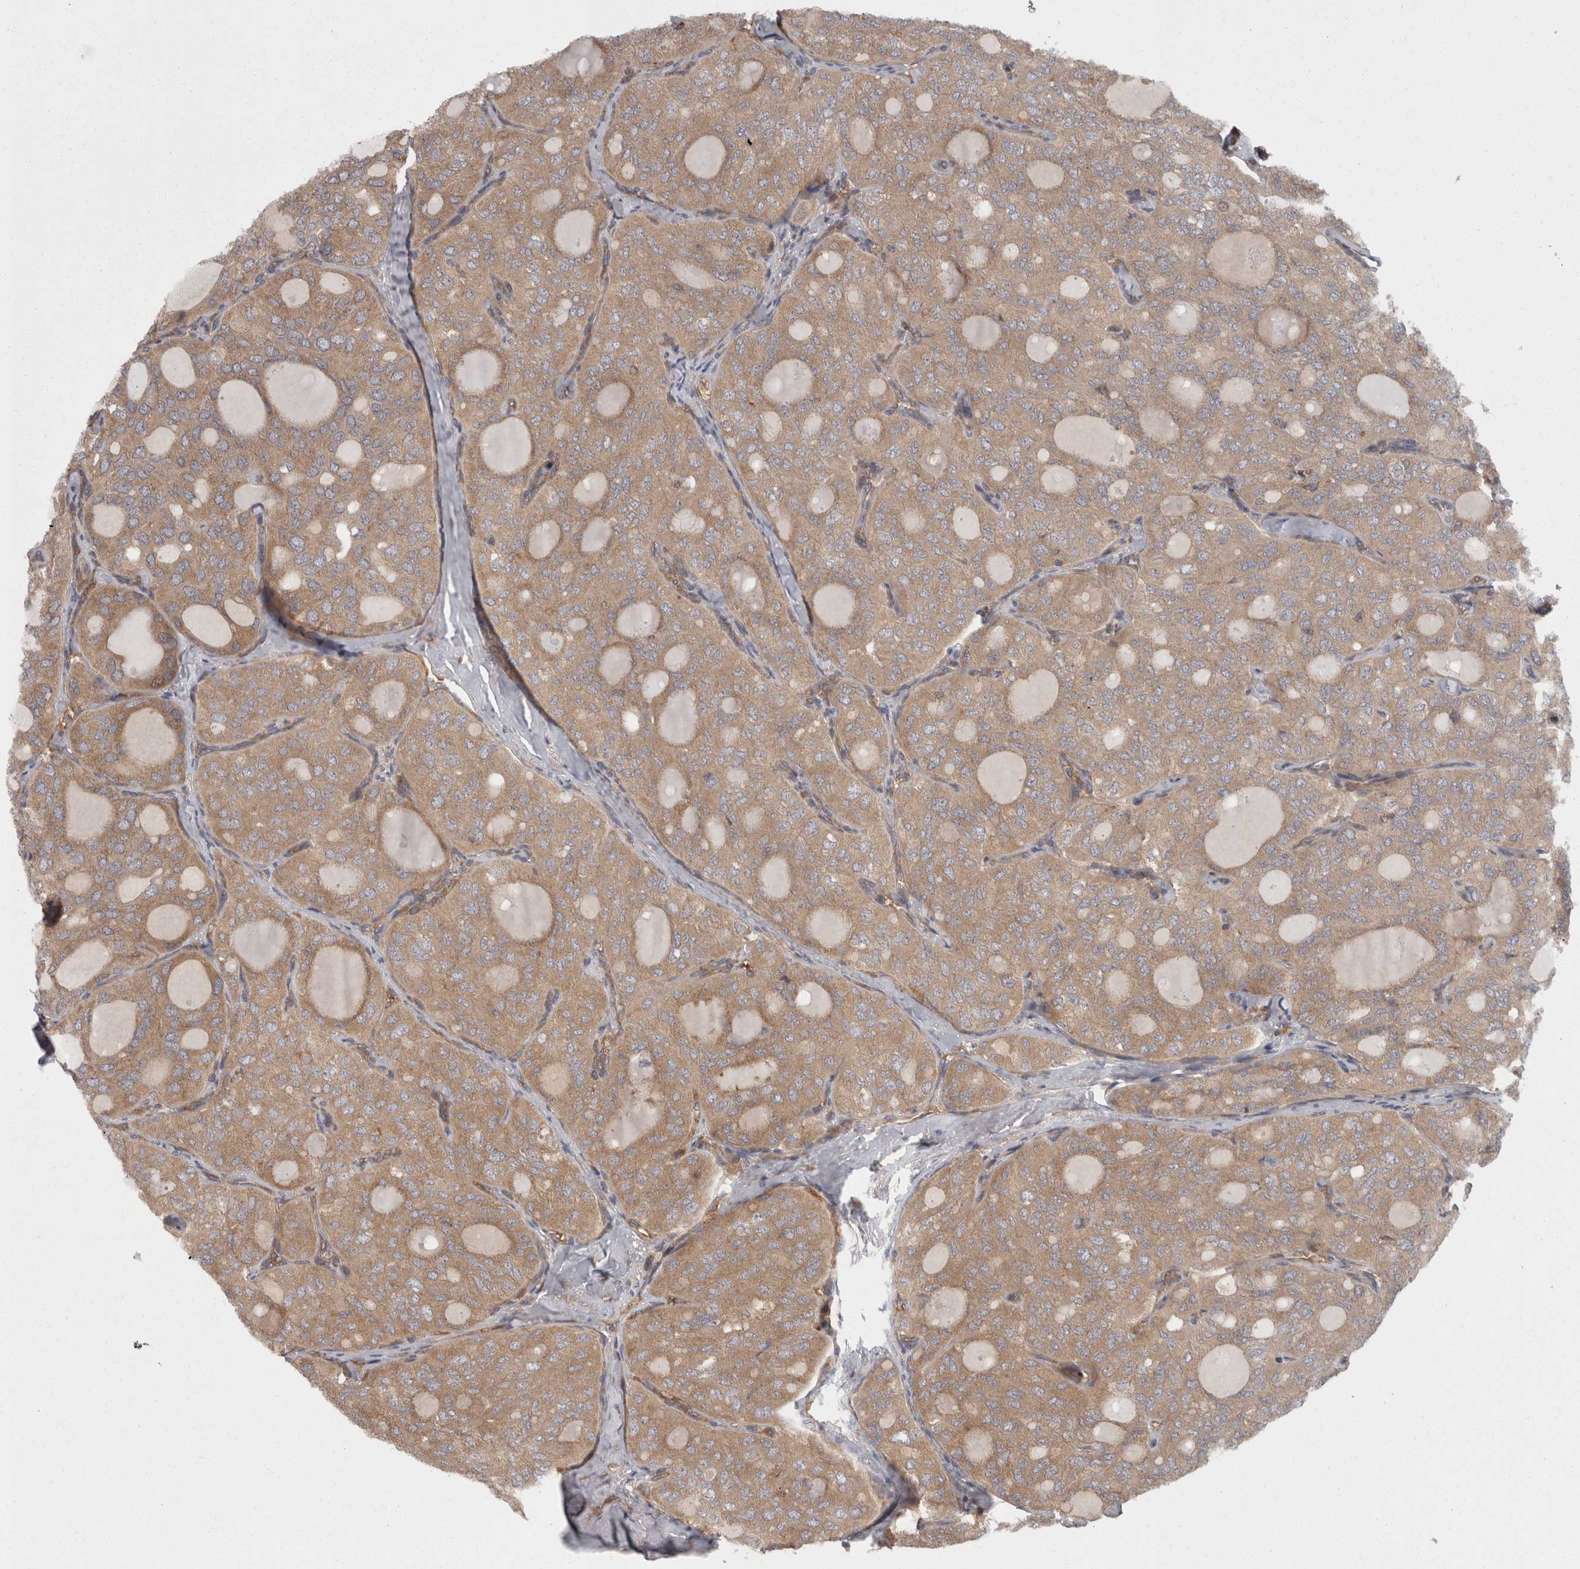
{"staining": {"intensity": "moderate", "quantity": ">75%", "location": "cytoplasmic/membranous"}, "tissue": "thyroid cancer", "cell_type": "Tumor cells", "image_type": "cancer", "snomed": [{"axis": "morphology", "description": "Follicular adenoma carcinoma, NOS"}, {"axis": "topography", "description": "Thyroid gland"}], "caption": "The photomicrograph demonstrates staining of thyroid cancer, revealing moderate cytoplasmic/membranous protein expression (brown color) within tumor cells.", "gene": "SMCR8", "patient": {"sex": "male", "age": 75}}